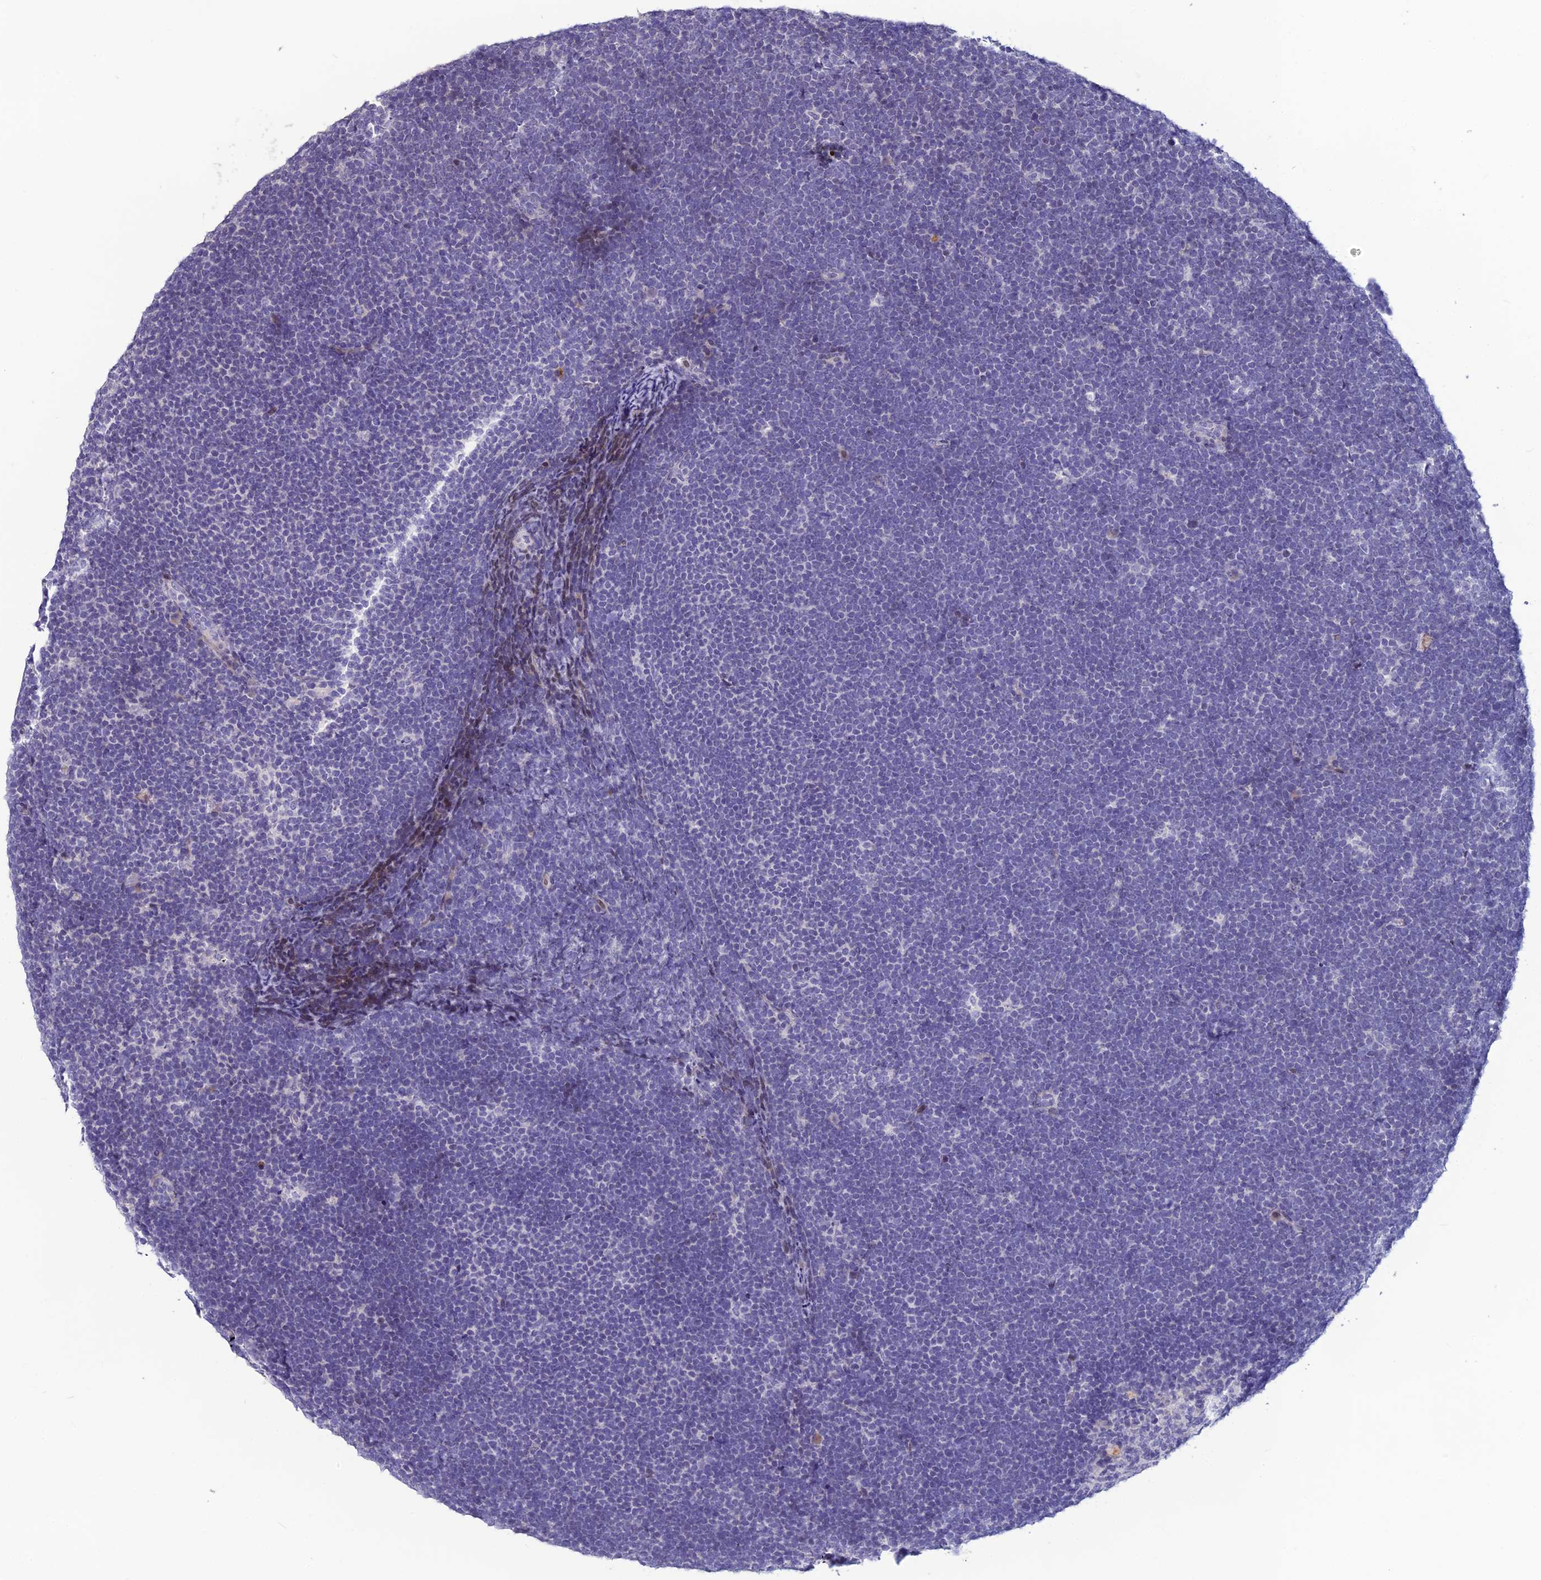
{"staining": {"intensity": "negative", "quantity": "none", "location": "none"}, "tissue": "lymphoma", "cell_type": "Tumor cells", "image_type": "cancer", "snomed": [{"axis": "morphology", "description": "Malignant lymphoma, non-Hodgkin's type, High grade"}, {"axis": "topography", "description": "Lymph node"}], "caption": "Protein analysis of malignant lymphoma, non-Hodgkin's type (high-grade) reveals no significant positivity in tumor cells.", "gene": "TMEM134", "patient": {"sex": "male", "age": 13}}